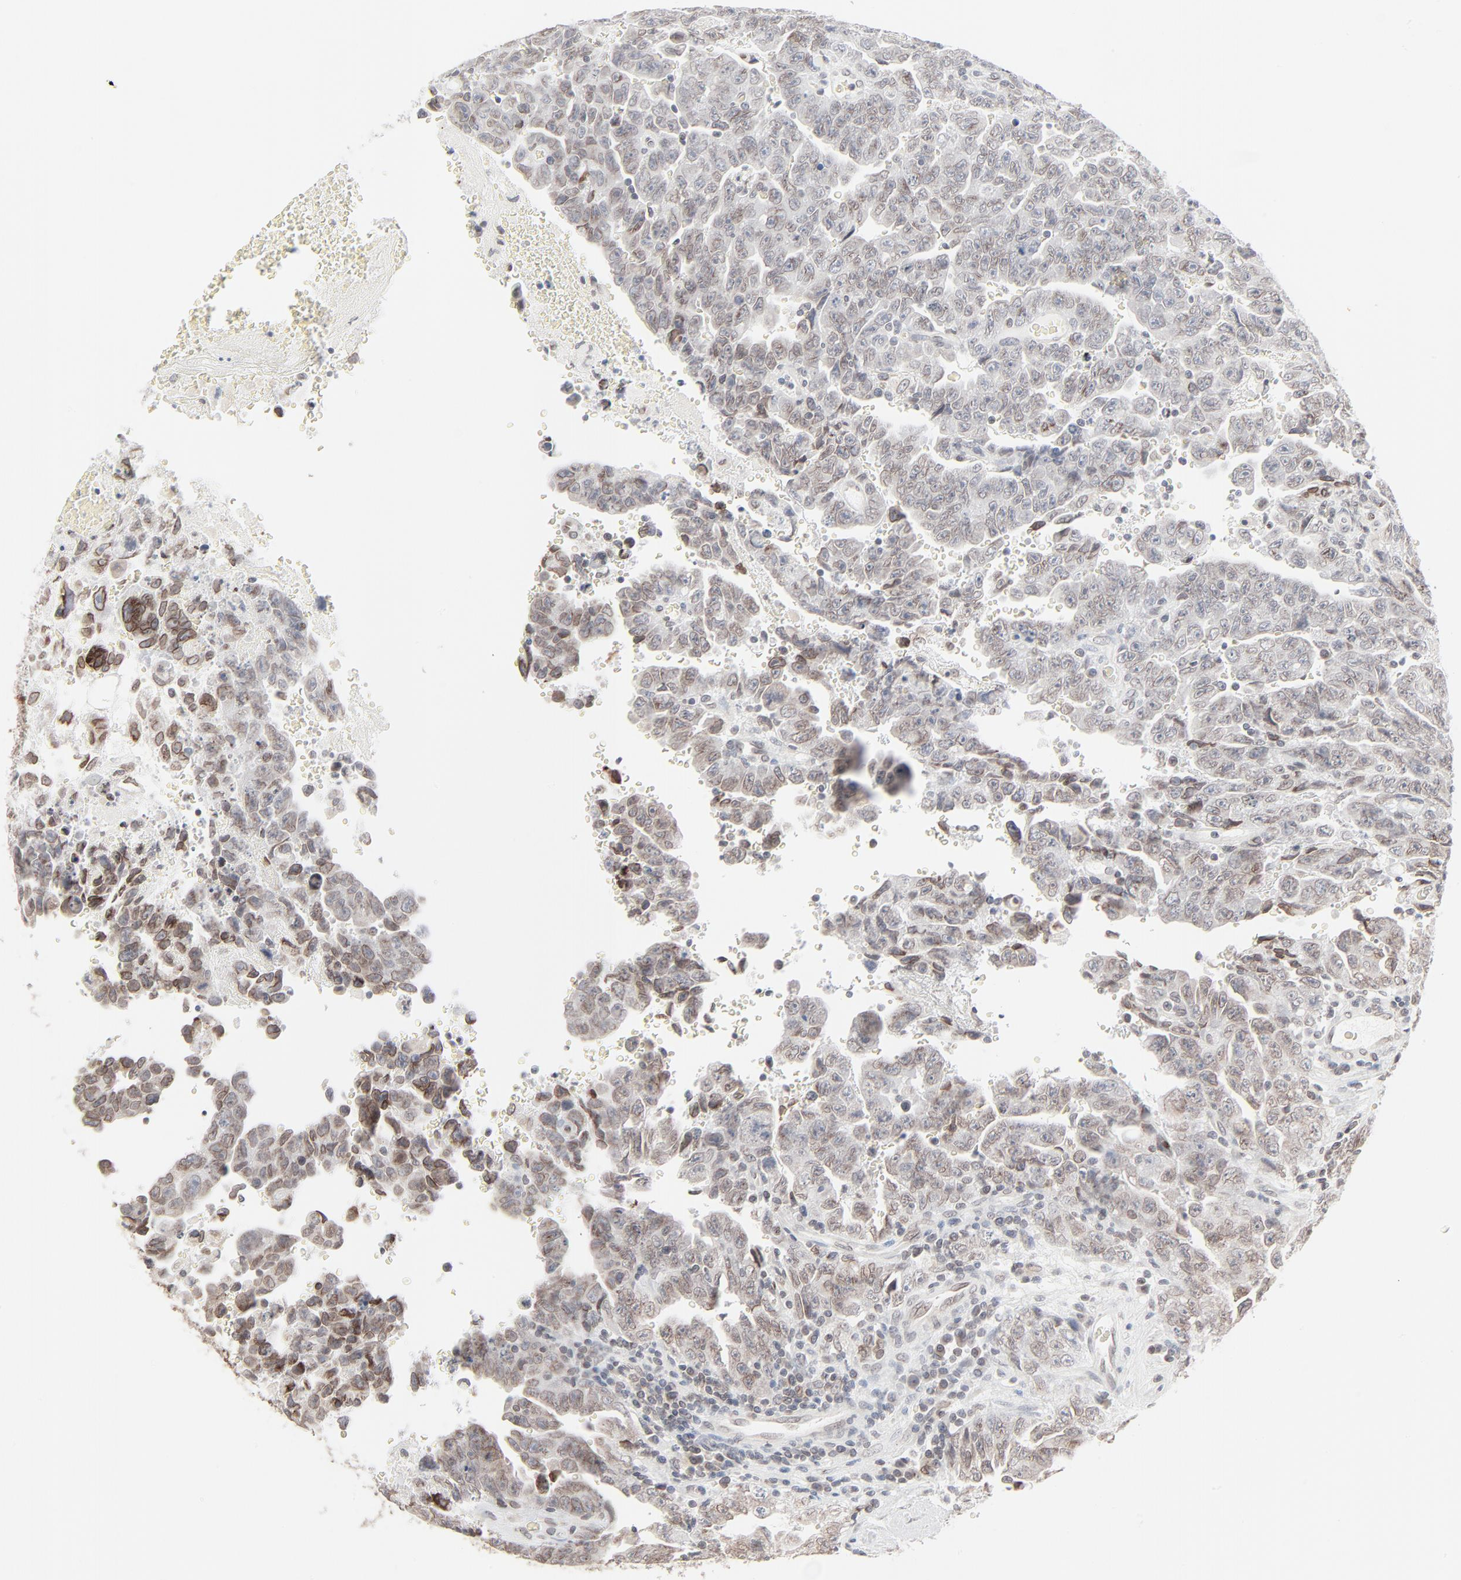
{"staining": {"intensity": "weak", "quantity": "25%-75%", "location": "cytoplasmic/membranous,nuclear"}, "tissue": "testis cancer", "cell_type": "Tumor cells", "image_type": "cancer", "snomed": [{"axis": "morphology", "description": "Carcinoma, Embryonal, NOS"}, {"axis": "topography", "description": "Testis"}], "caption": "Protein analysis of testis cancer (embryonal carcinoma) tissue demonstrates weak cytoplasmic/membranous and nuclear positivity in approximately 25%-75% of tumor cells.", "gene": "MAD1L1", "patient": {"sex": "male", "age": 28}}